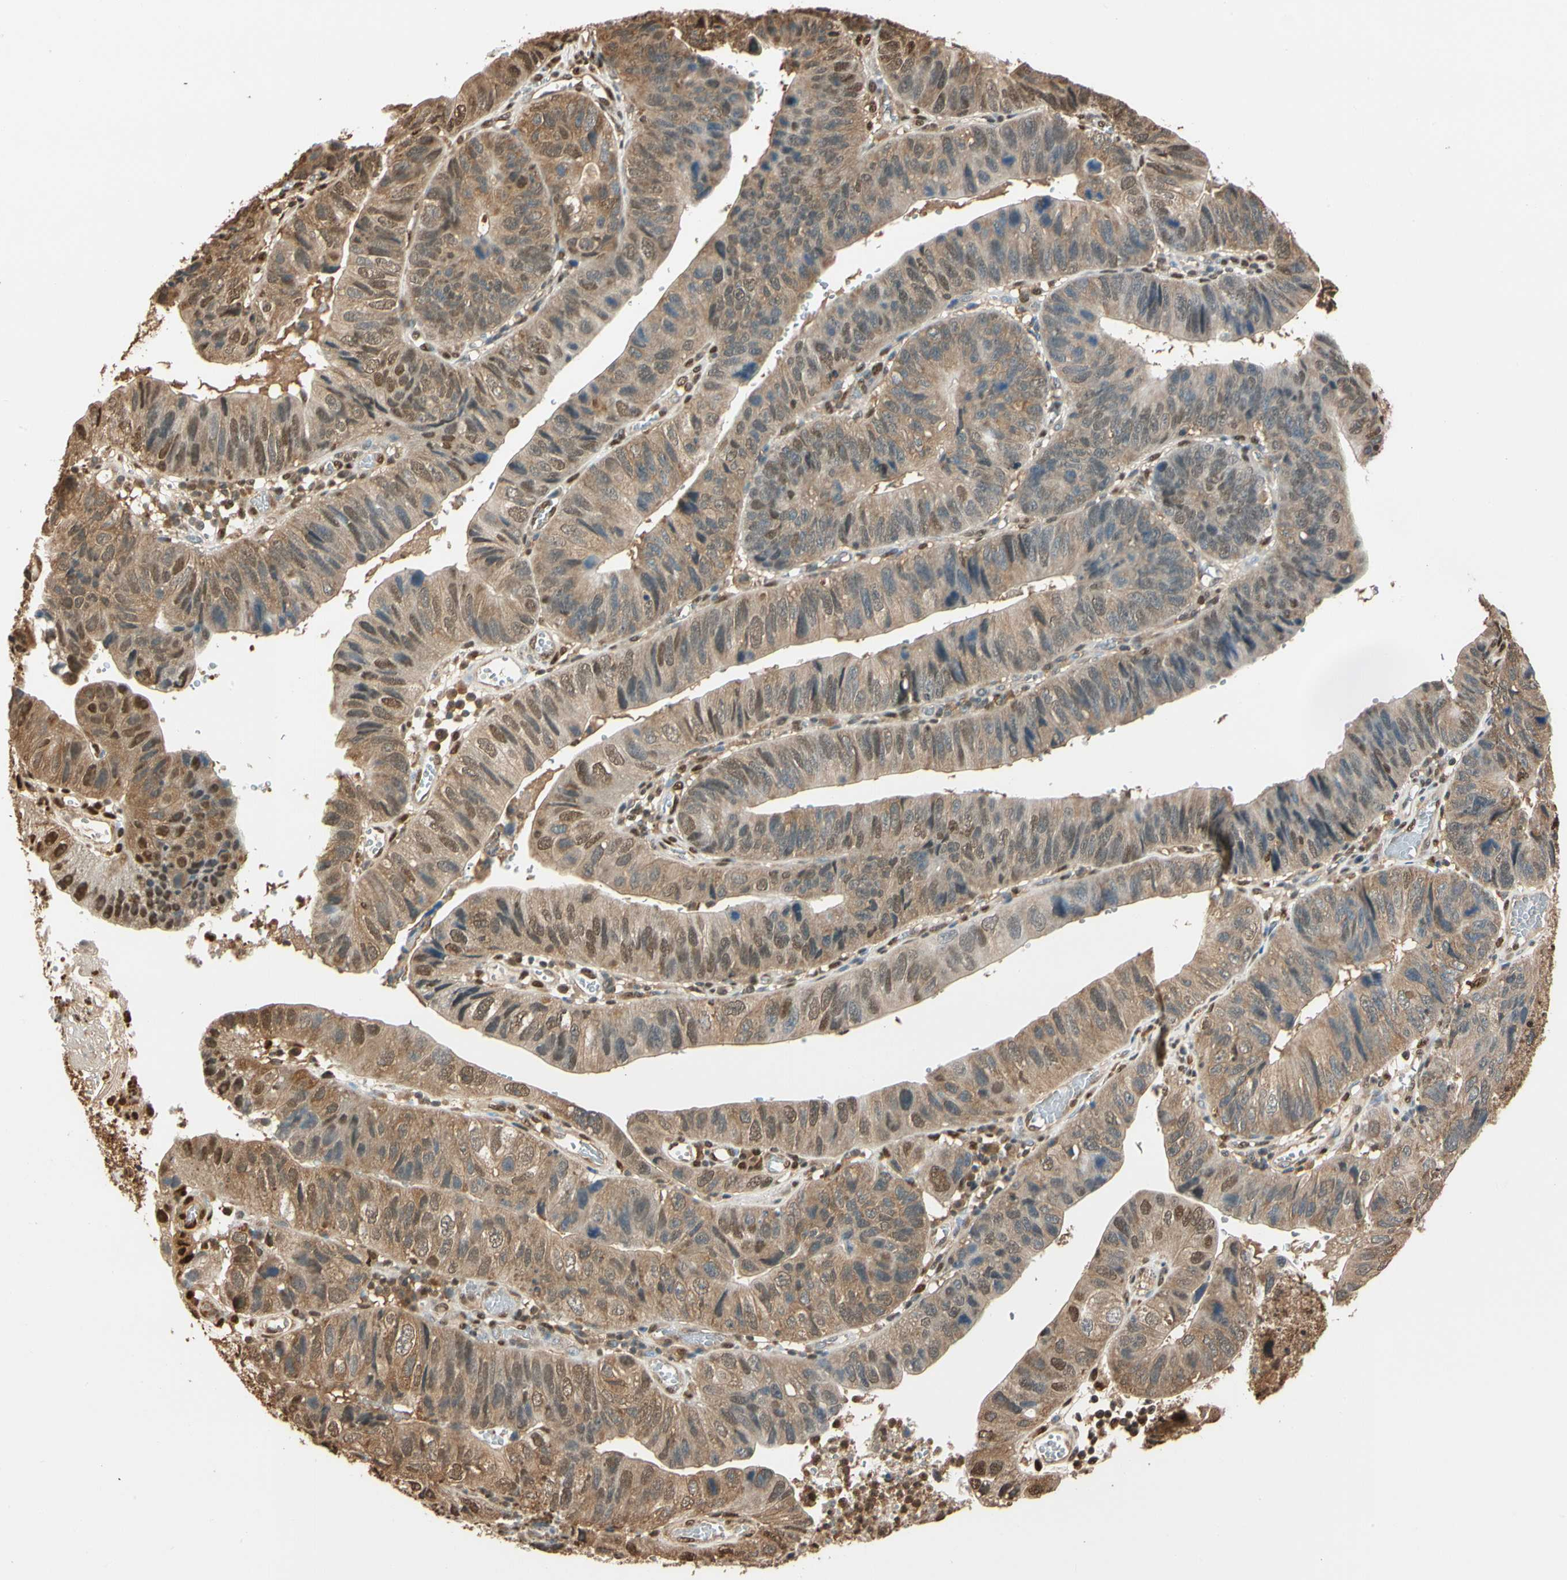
{"staining": {"intensity": "weak", "quantity": ">75%", "location": "cytoplasmic/membranous,nuclear"}, "tissue": "stomach cancer", "cell_type": "Tumor cells", "image_type": "cancer", "snomed": [{"axis": "morphology", "description": "Adenocarcinoma, NOS"}, {"axis": "topography", "description": "Stomach"}], "caption": "Approximately >75% of tumor cells in adenocarcinoma (stomach) demonstrate weak cytoplasmic/membranous and nuclear protein positivity as visualized by brown immunohistochemical staining.", "gene": "PNCK", "patient": {"sex": "male", "age": 59}}